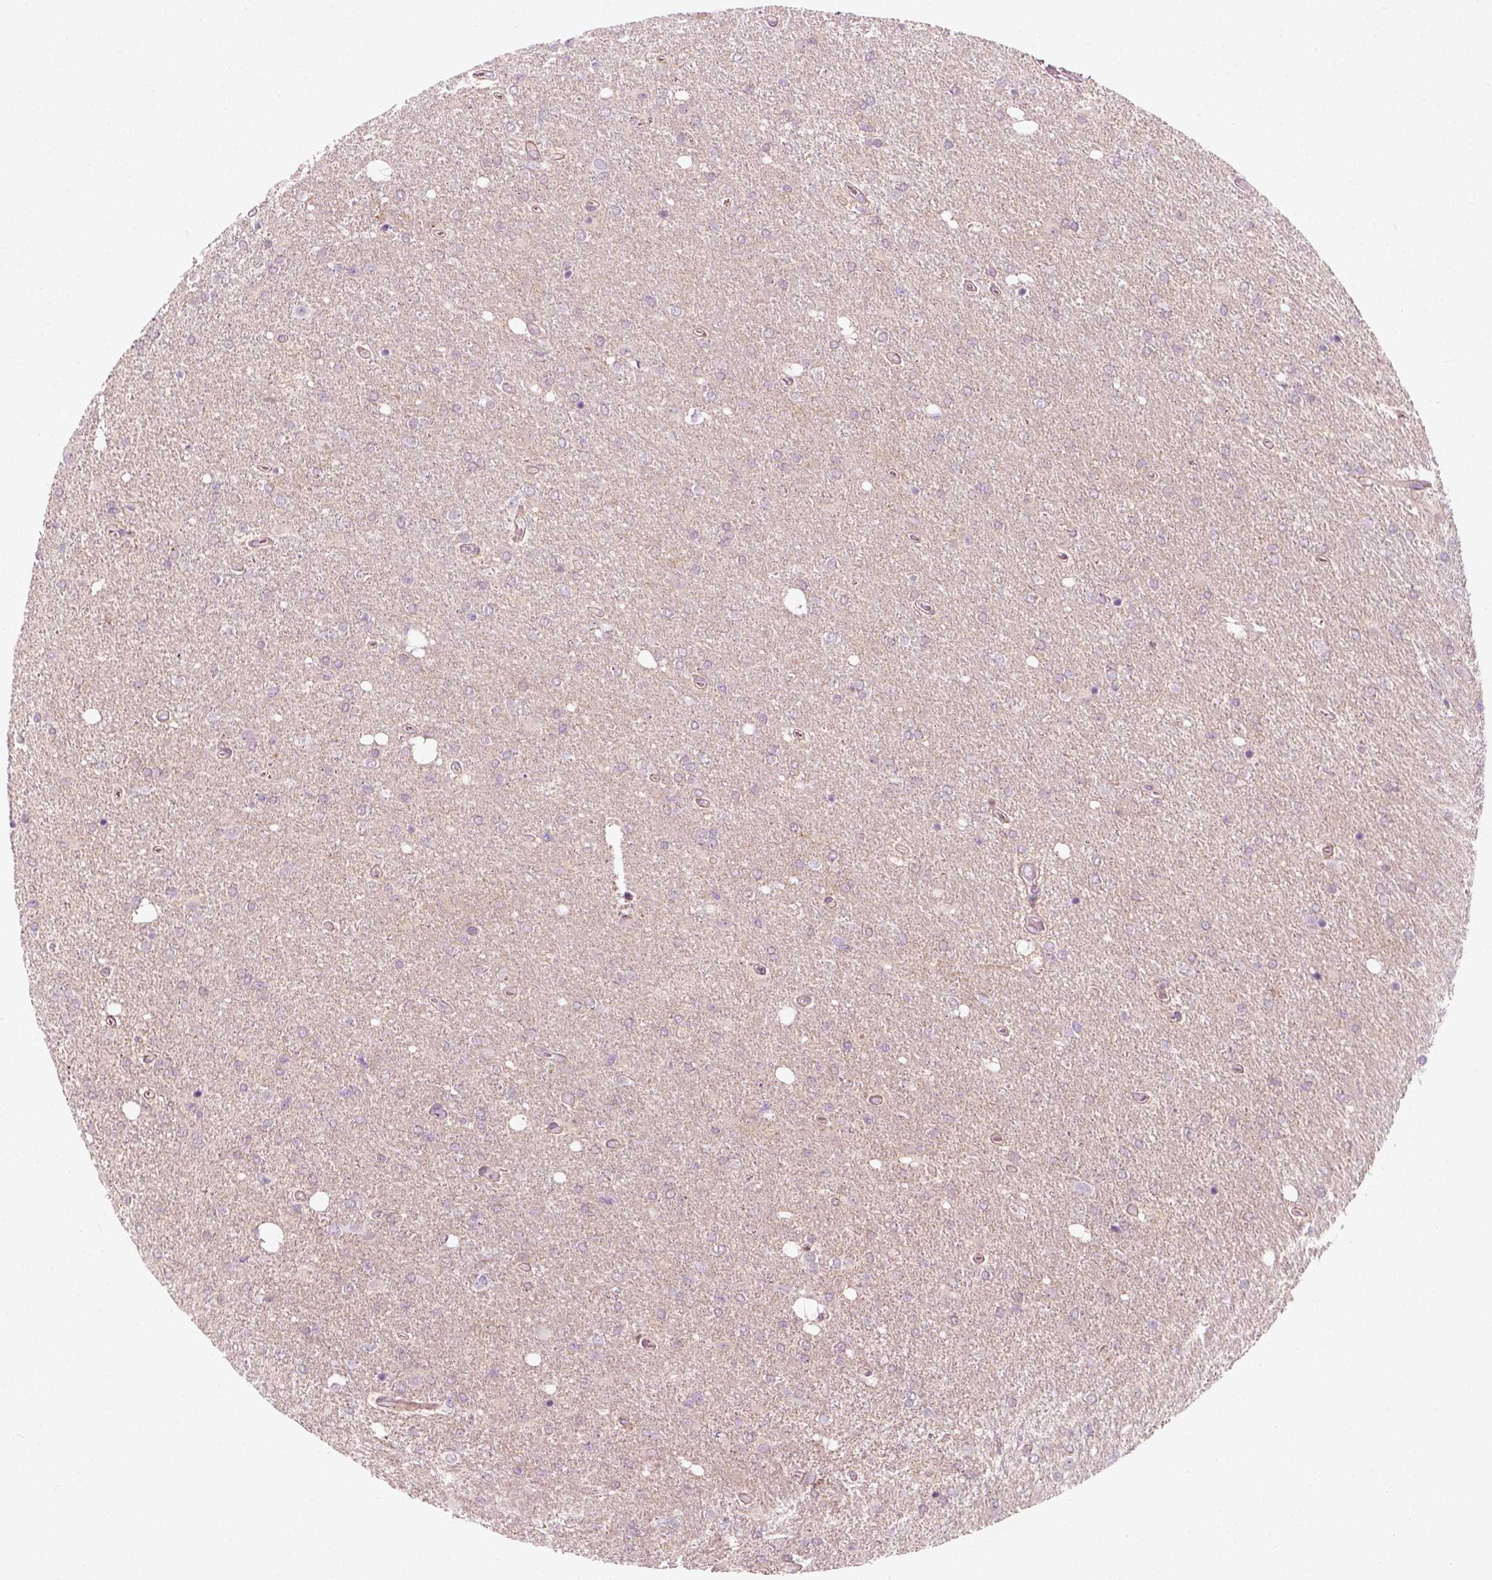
{"staining": {"intensity": "negative", "quantity": "none", "location": "none"}, "tissue": "glioma", "cell_type": "Tumor cells", "image_type": "cancer", "snomed": [{"axis": "morphology", "description": "Glioma, malignant, High grade"}, {"axis": "topography", "description": "Cerebral cortex"}], "caption": "A micrograph of human malignant glioma (high-grade) is negative for staining in tumor cells.", "gene": "DNASE1L1", "patient": {"sex": "male", "age": 70}}